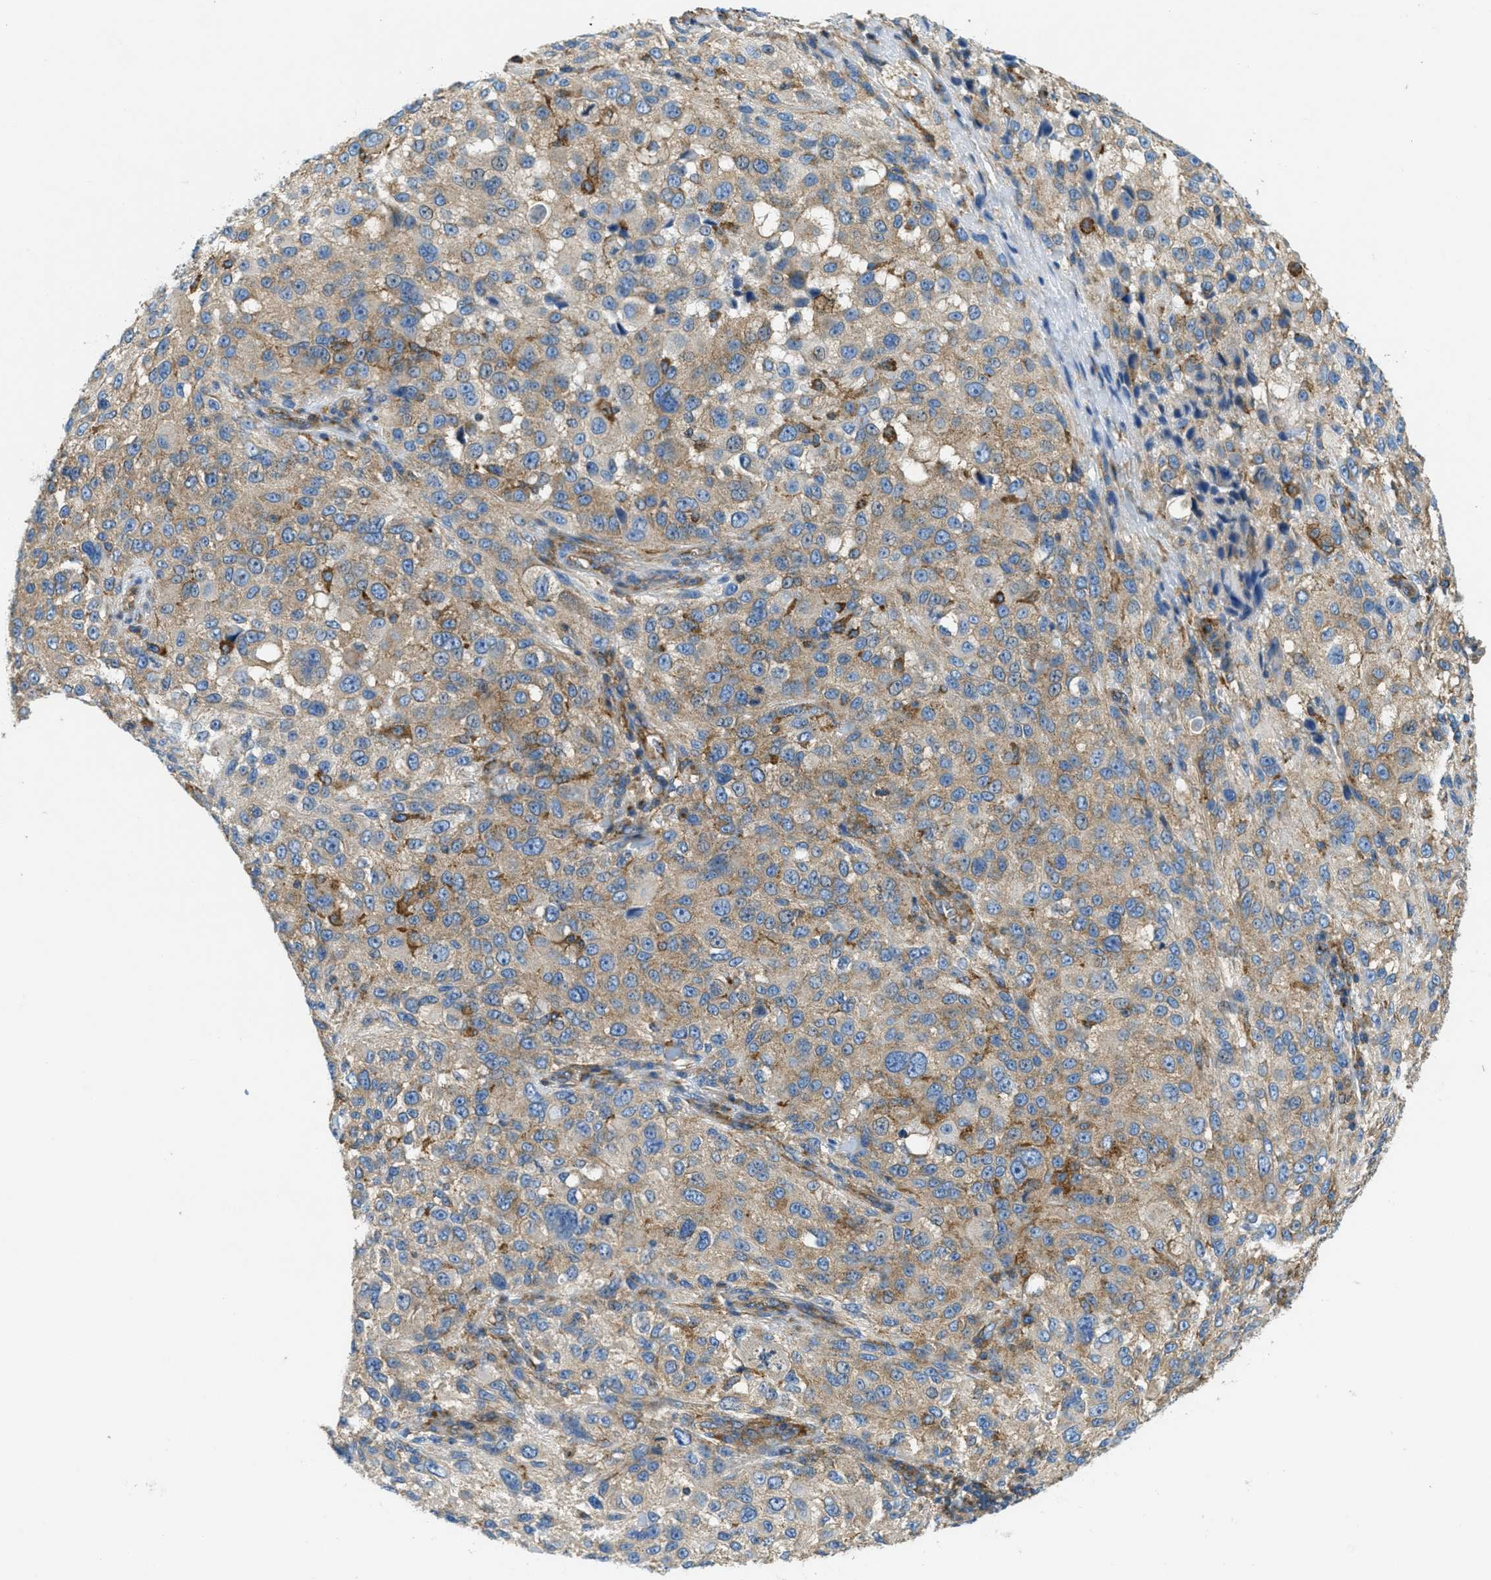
{"staining": {"intensity": "moderate", "quantity": ">75%", "location": "cytoplasmic/membranous"}, "tissue": "melanoma", "cell_type": "Tumor cells", "image_type": "cancer", "snomed": [{"axis": "morphology", "description": "Necrosis, NOS"}, {"axis": "morphology", "description": "Malignant melanoma, NOS"}, {"axis": "topography", "description": "Skin"}], "caption": "Moderate cytoplasmic/membranous staining for a protein is appreciated in approximately >75% of tumor cells of malignant melanoma using immunohistochemistry (IHC).", "gene": "AP2B1", "patient": {"sex": "female", "age": 87}}